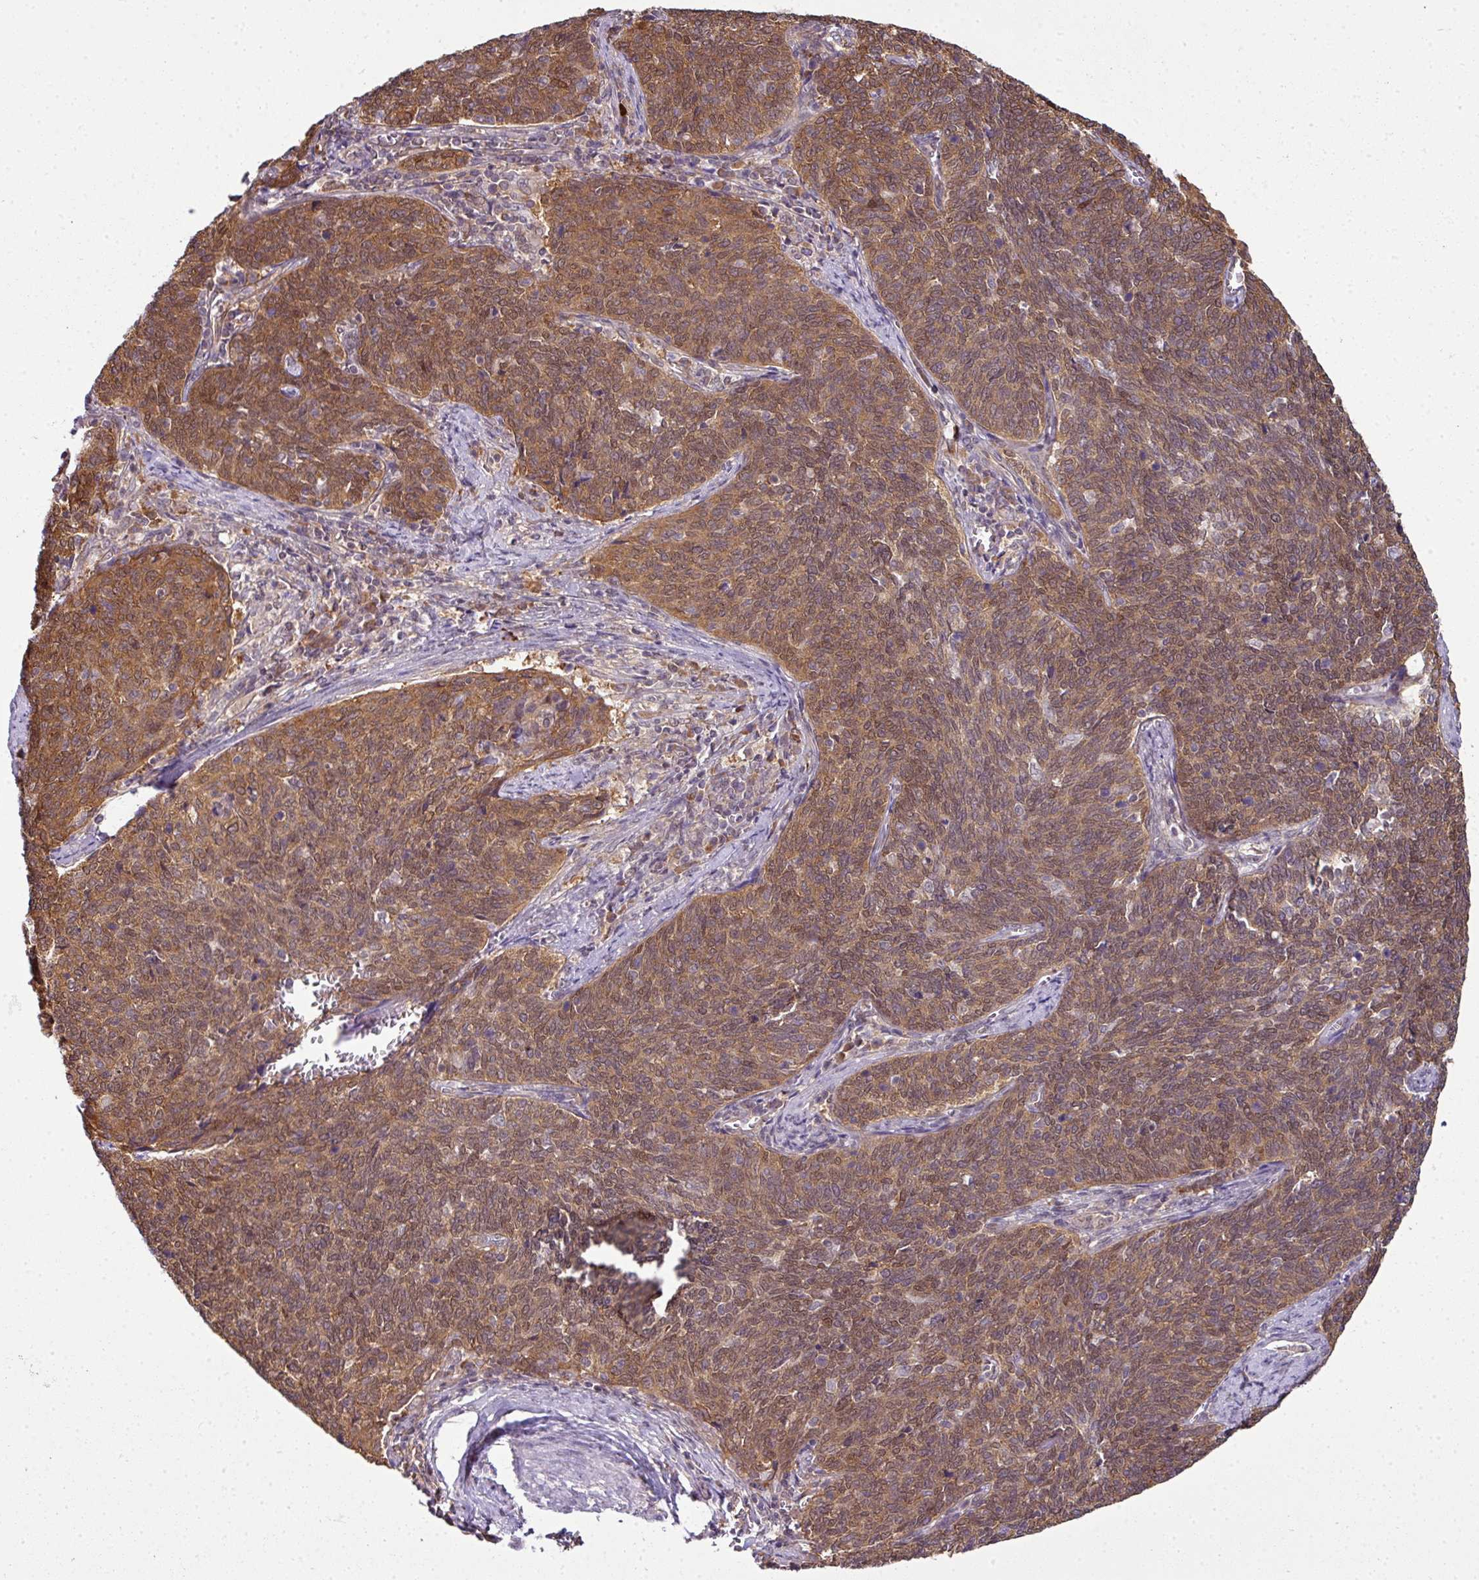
{"staining": {"intensity": "moderate", "quantity": ">75%", "location": "cytoplasmic/membranous,nuclear"}, "tissue": "cervical cancer", "cell_type": "Tumor cells", "image_type": "cancer", "snomed": [{"axis": "morphology", "description": "Squamous cell carcinoma, NOS"}, {"axis": "topography", "description": "Cervix"}], "caption": "This micrograph displays cervical cancer (squamous cell carcinoma) stained with immunohistochemistry (IHC) to label a protein in brown. The cytoplasmic/membranous and nuclear of tumor cells show moderate positivity for the protein. Nuclei are counter-stained blue.", "gene": "RBM4B", "patient": {"sex": "female", "age": 39}}